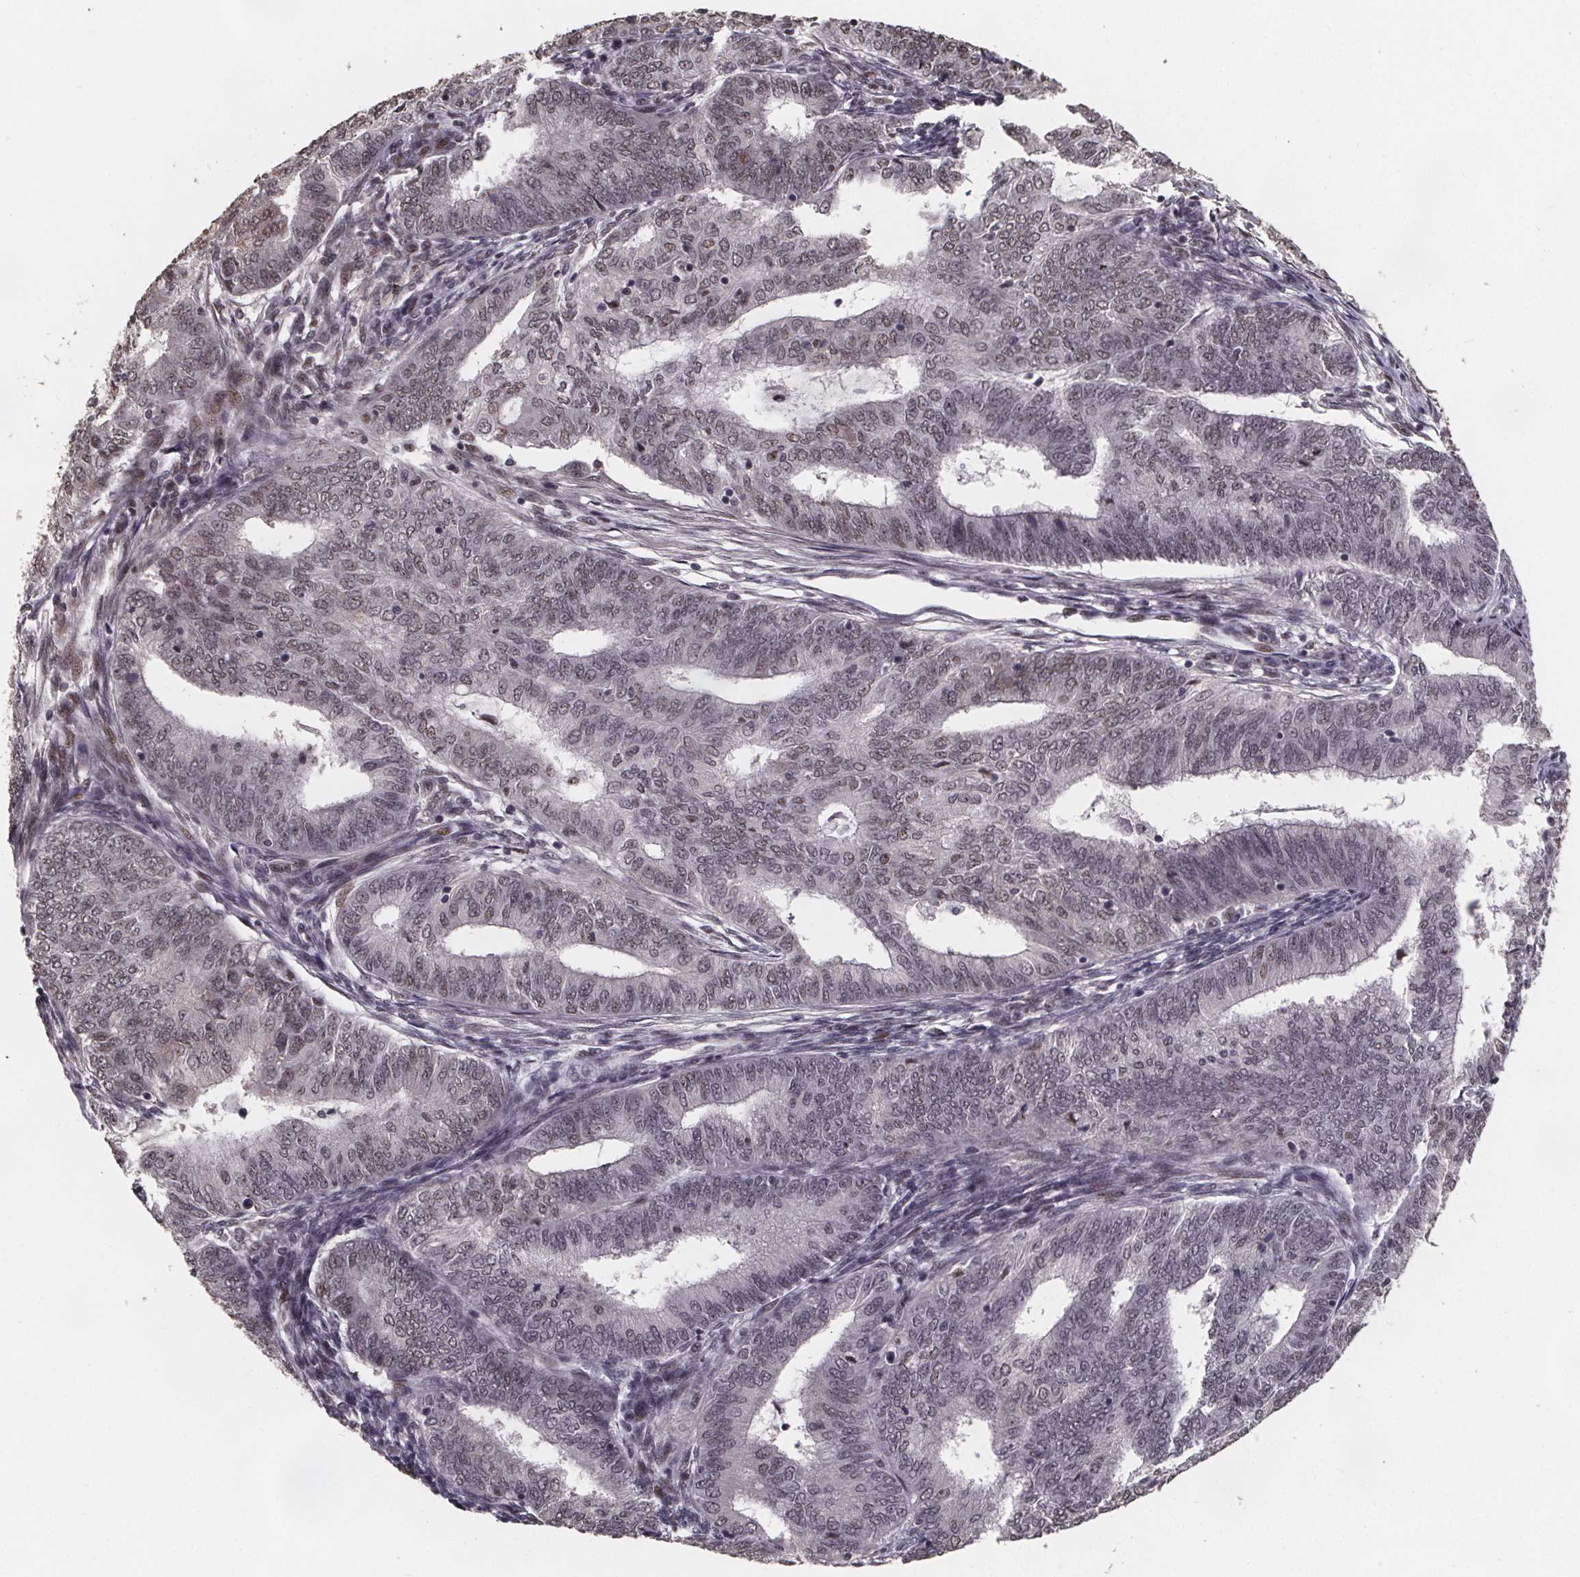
{"staining": {"intensity": "weak", "quantity": ">75%", "location": "nuclear"}, "tissue": "endometrial cancer", "cell_type": "Tumor cells", "image_type": "cancer", "snomed": [{"axis": "morphology", "description": "Adenocarcinoma, NOS"}, {"axis": "topography", "description": "Endometrium"}], "caption": "A histopathology image of human adenocarcinoma (endometrial) stained for a protein exhibits weak nuclear brown staining in tumor cells.", "gene": "U2SURP", "patient": {"sex": "female", "age": 62}}